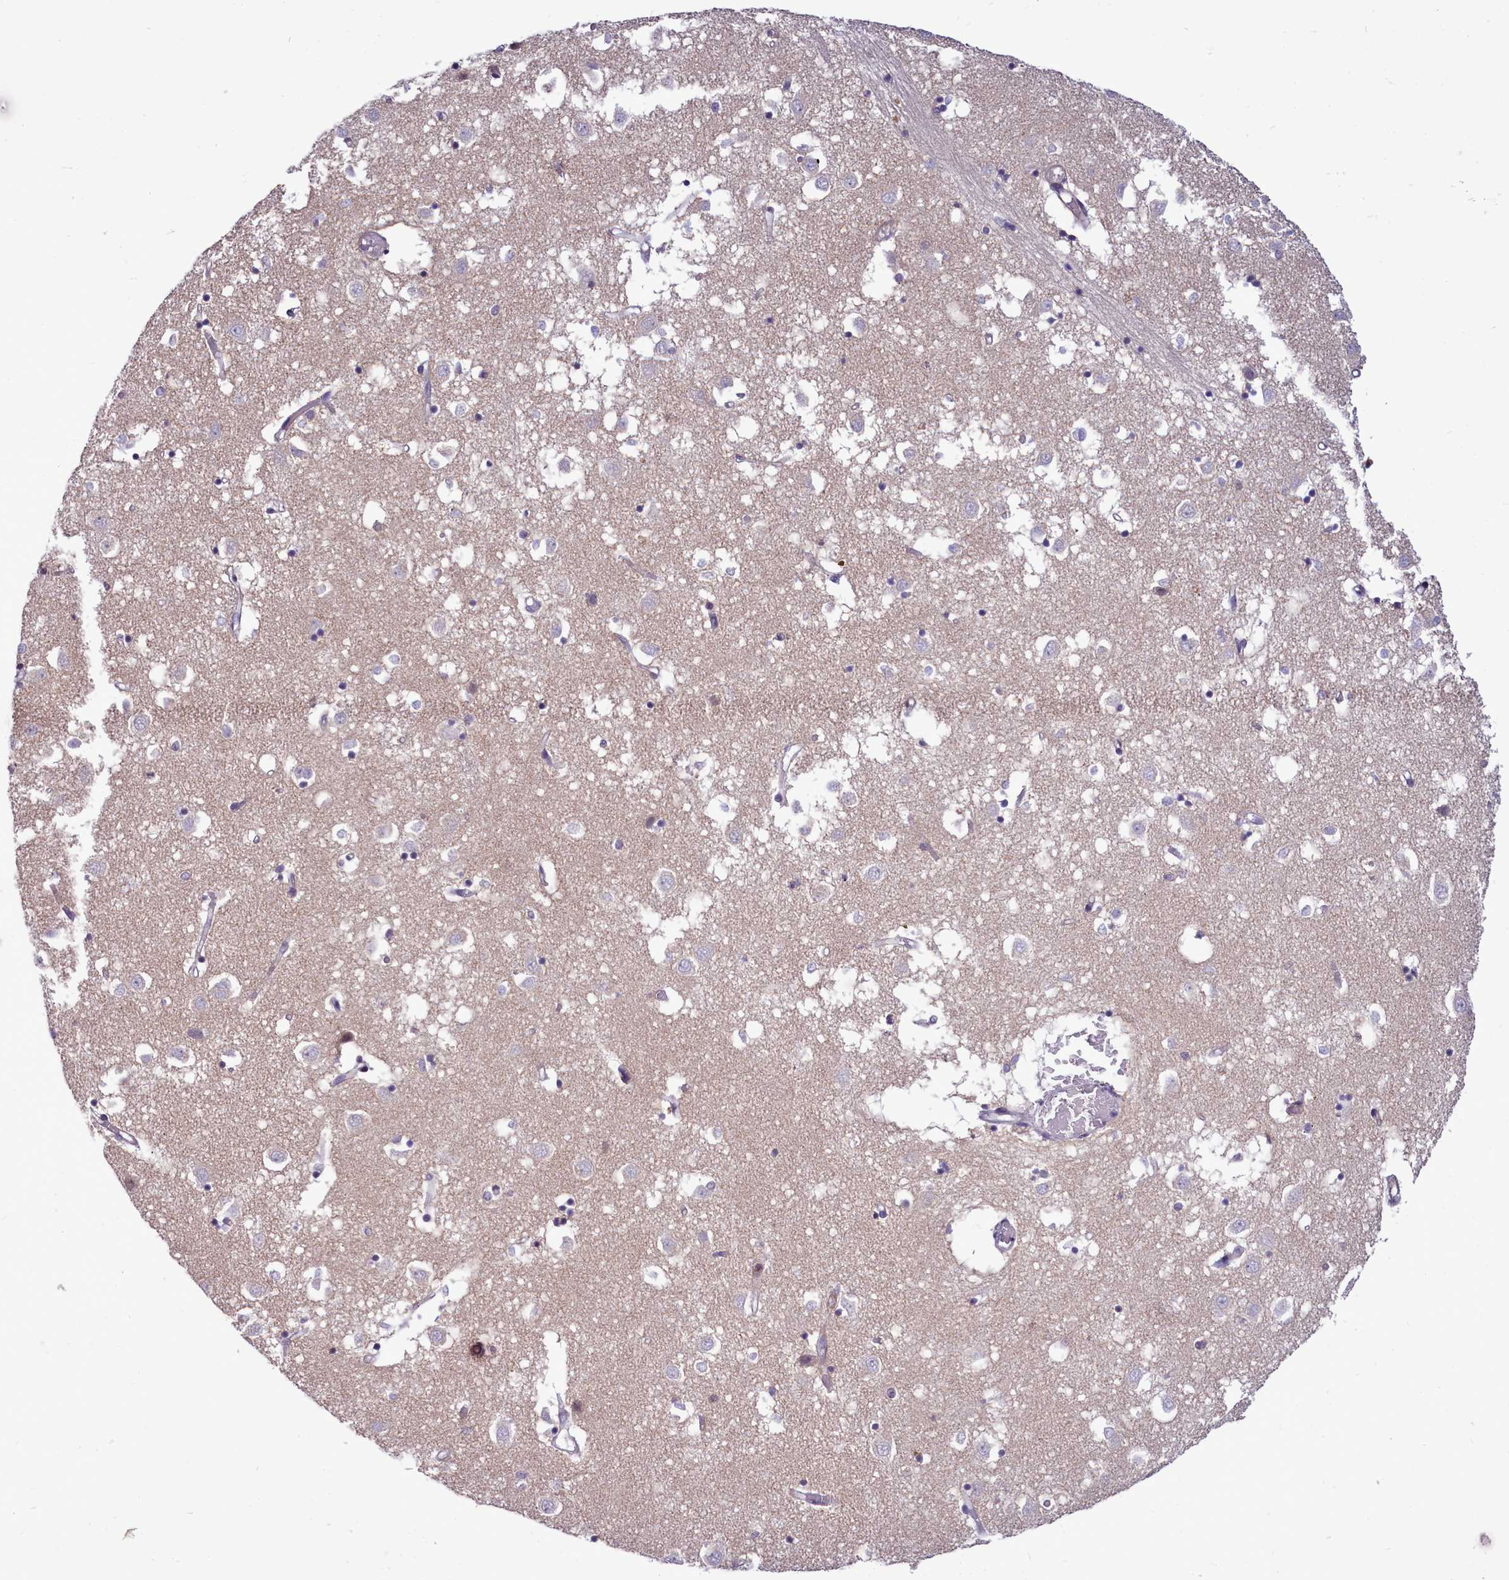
{"staining": {"intensity": "negative", "quantity": "none", "location": "none"}, "tissue": "caudate", "cell_type": "Glial cells", "image_type": "normal", "snomed": [{"axis": "morphology", "description": "Normal tissue, NOS"}, {"axis": "topography", "description": "Lateral ventricle wall"}], "caption": "High power microscopy photomicrograph of an immunohistochemistry photomicrograph of normal caudate, revealing no significant expression in glial cells.", "gene": "BCAR1", "patient": {"sex": "male", "age": 70}}